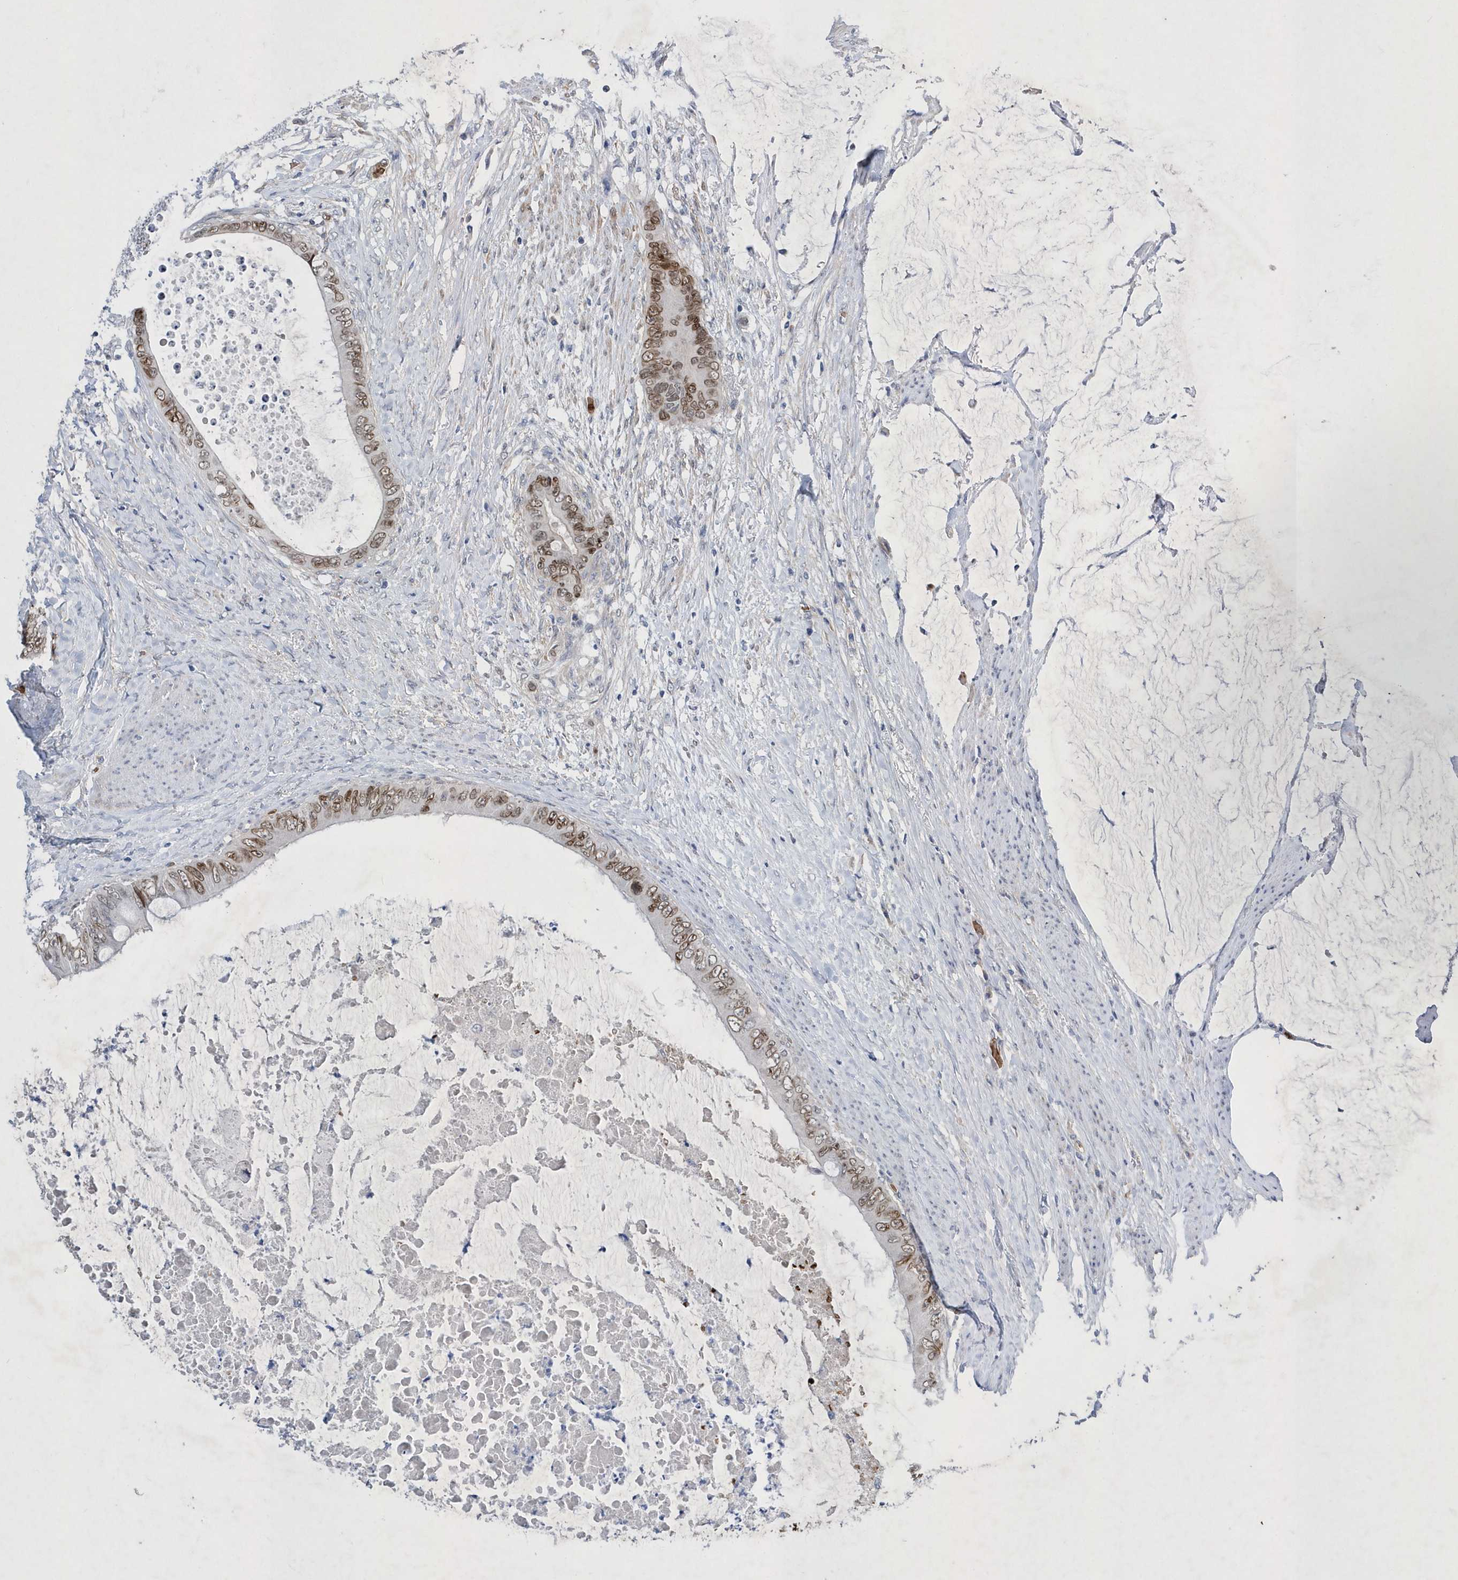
{"staining": {"intensity": "moderate", "quantity": ">75%", "location": "nuclear"}, "tissue": "colorectal cancer", "cell_type": "Tumor cells", "image_type": "cancer", "snomed": [{"axis": "morphology", "description": "Normal tissue, NOS"}, {"axis": "morphology", "description": "Adenocarcinoma, NOS"}, {"axis": "topography", "description": "Rectum"}, {"axis": "topography", "description": "Peripheral nerve tissue"}], "caption": "Protein staining displays moderate nuclear staining in approximately >75% of tumor cells in adenocarcinoma (colorectal).", "gene": "ZNF875", "patient": {"sex": "female", "age": 77}}